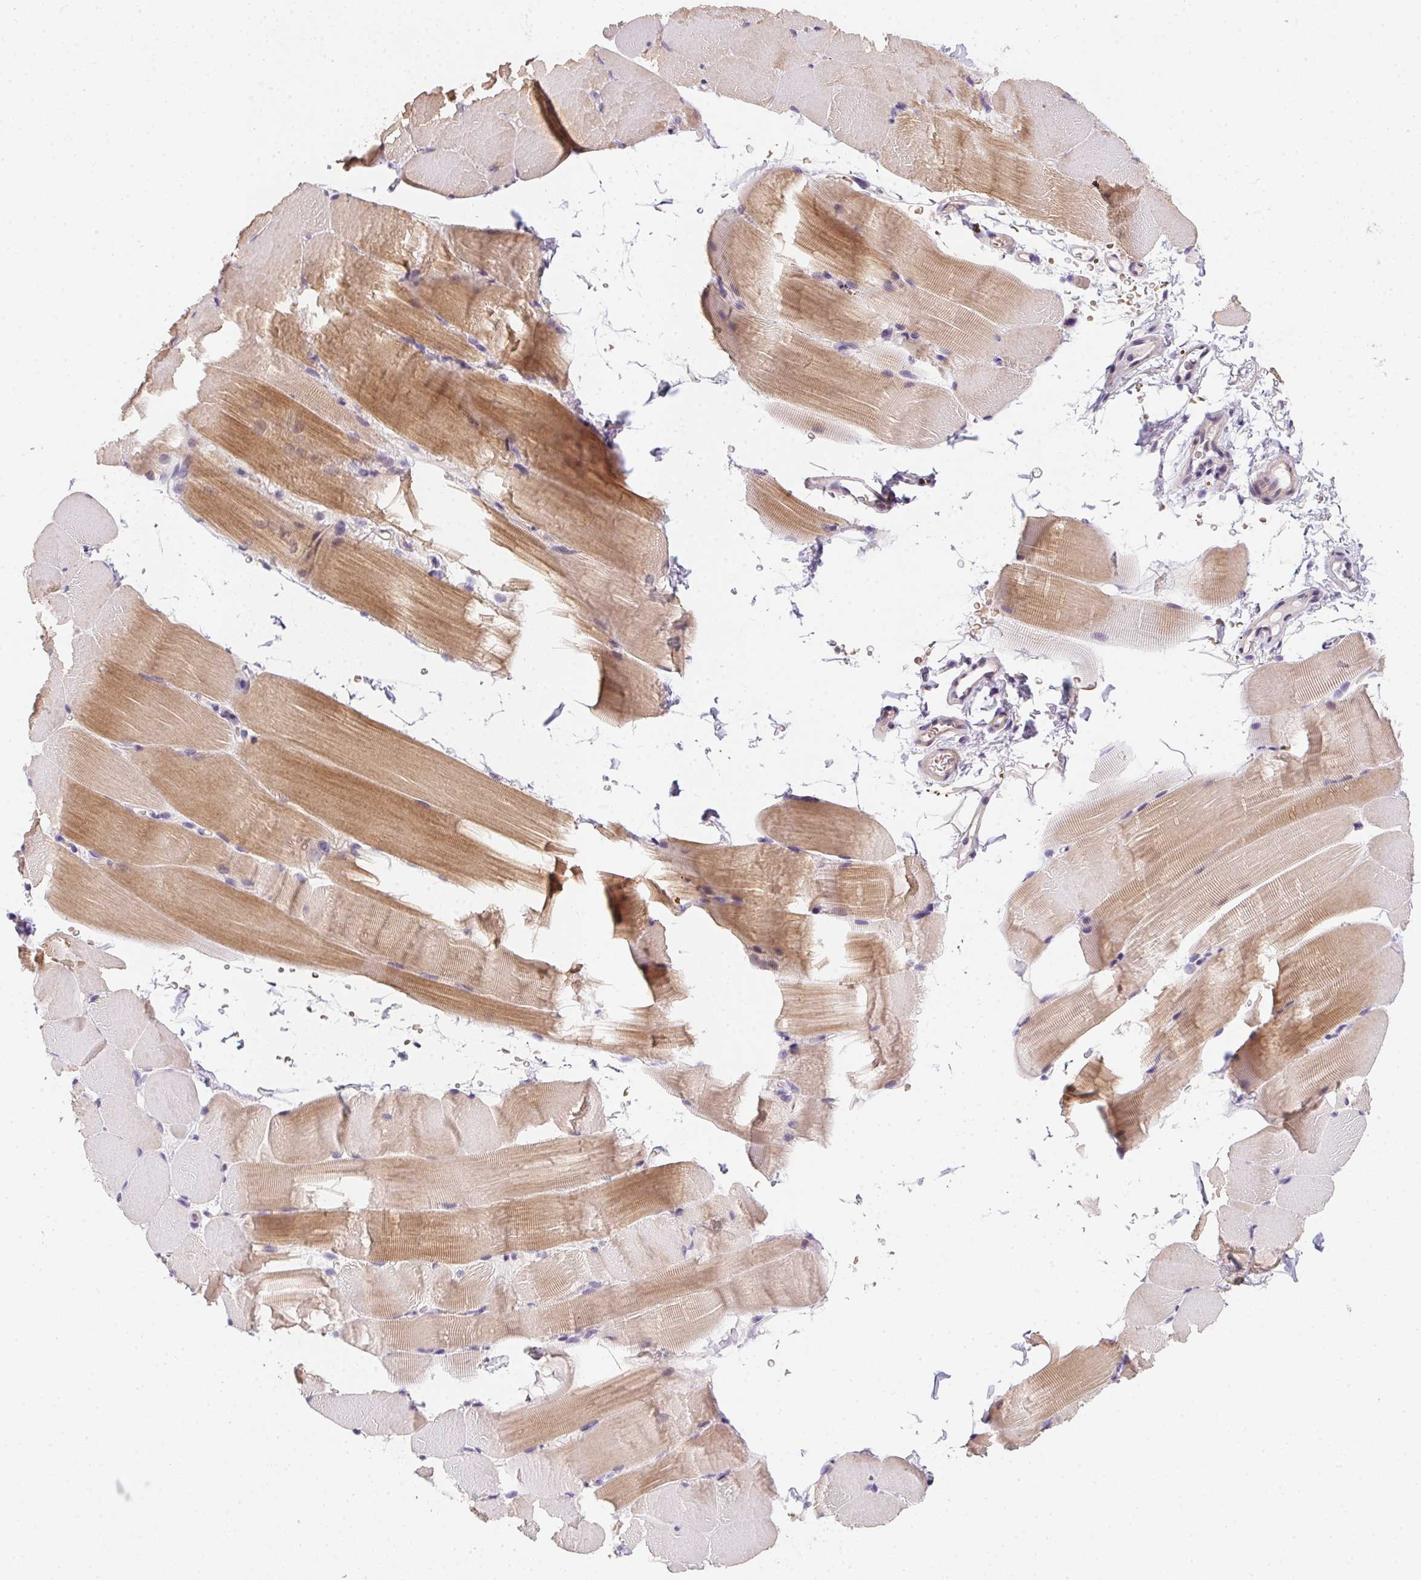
{"staining": {"intensity": "moderate", "quantity": "25%-75%", "location": "cytoplasmic/membranous"}, "tissue": "skeletal muscle", "cell_type": "Myocytes", "image_type": "normal", "snomed": [{"axis": "morphology", "description": "Normal tissue, NOS"}, {"axis": "topography", "description": "Skeletal muscle"}], "caption": "Moderate cytoplasmic/membranous positivity for a protein is identified in about 25%-75% of myocytes of normal skeletal muscle using immunohistochemistry (IHC).", "gene": "HELLS", "patient": {"sex": "female", "age": 37}}